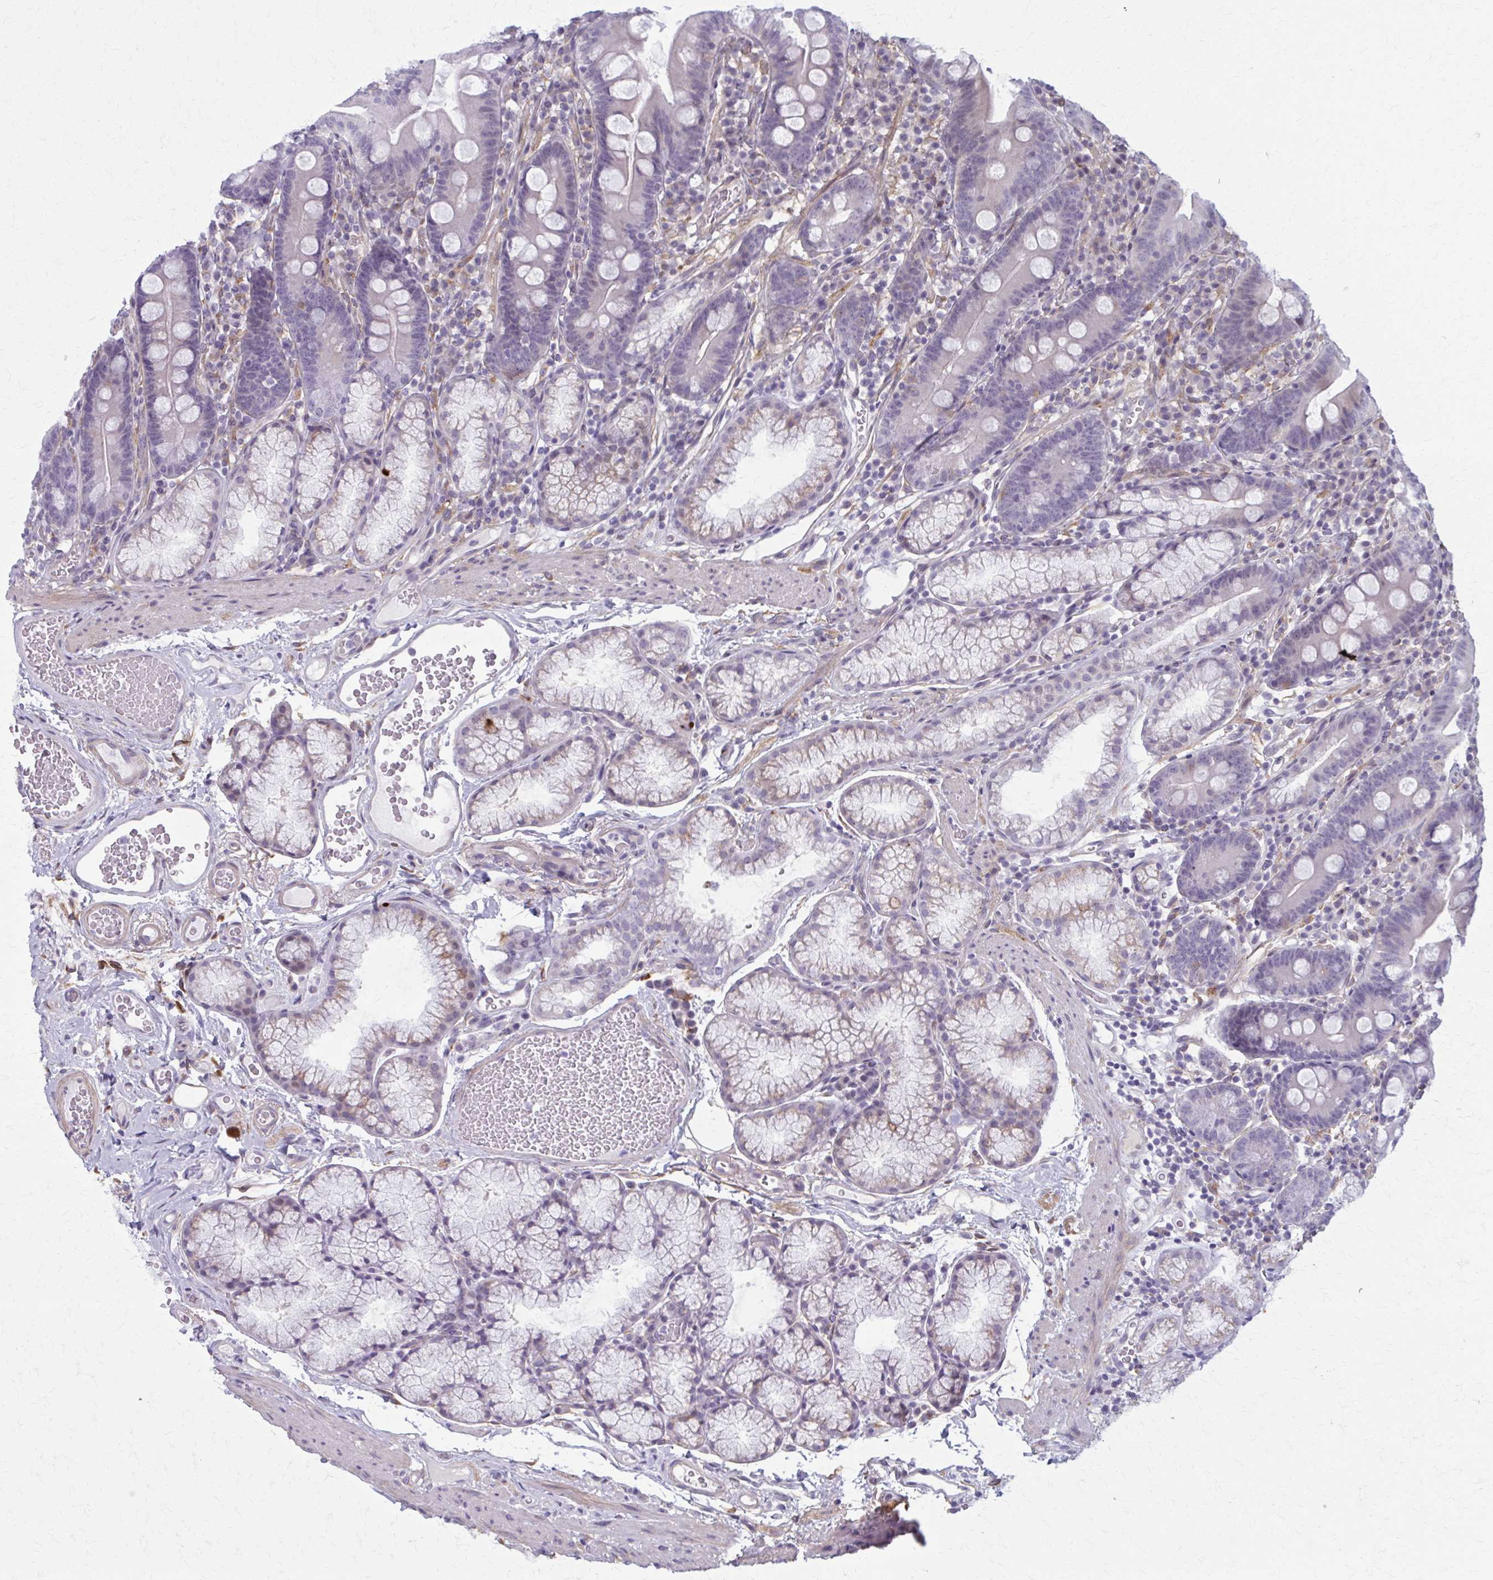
{"staining": {"intensity": "weak", "quantity": "<25%", "location": "cytoplasmic/membranous"}, "tissue": "duodenum", "cell_type": "Glandular cells", "image_type": "normal", "snomed": [{"axis": "morphology", "description": "Normal tissue, NOS"}, {"axis": "topography", "description": "Duodenum"}], "caption": "Immunohistochemistry of normal duodenum demonstrates no staining in glandular cells. (DAB IHC visualized using brightfield microscopy, high magnification).", "gene": "NUMBL", "patient": {"sex": "female", "age": 67}}